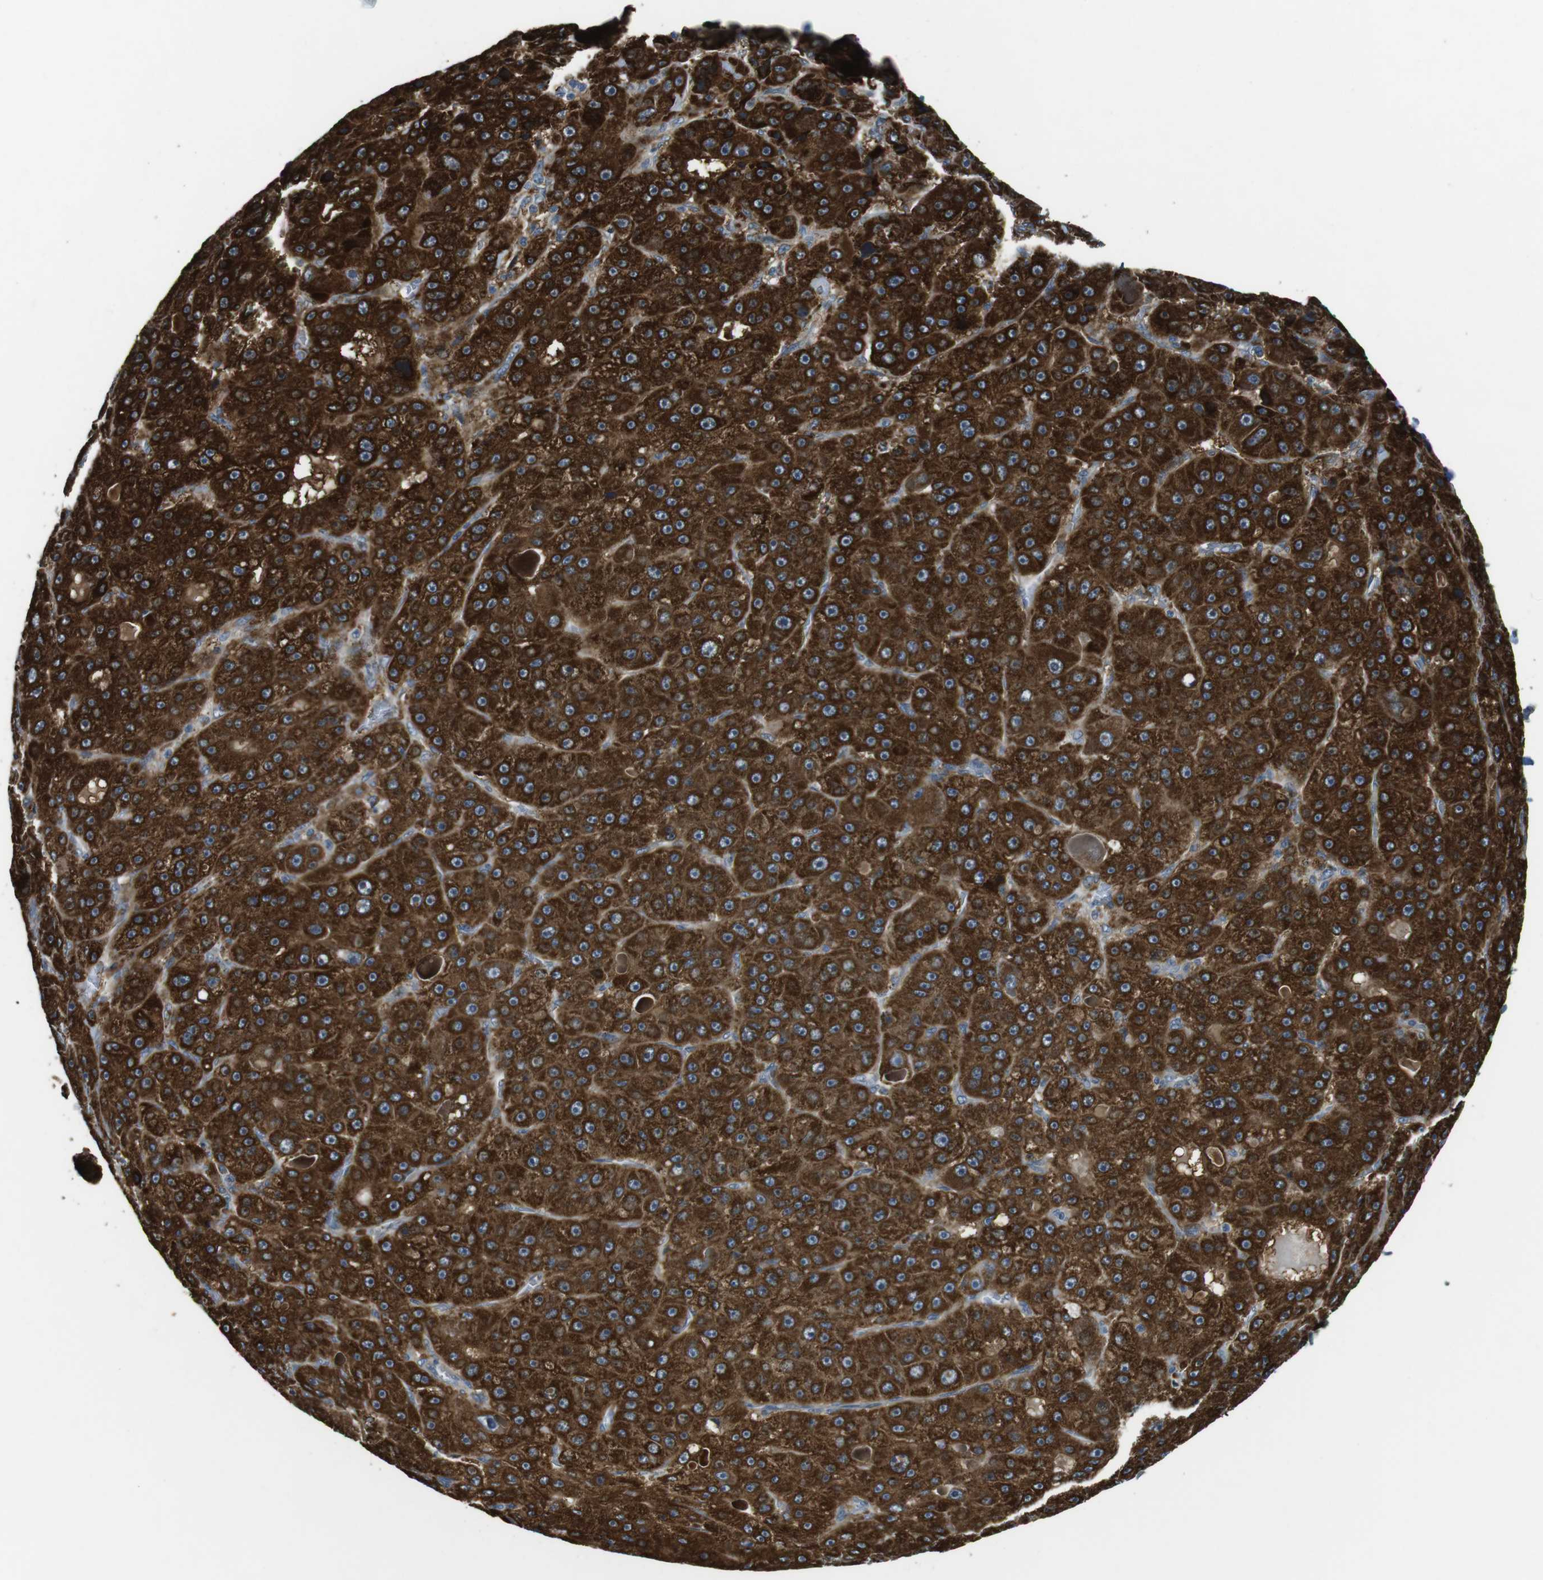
{"staining": {"intensity": "strong", "quantity": ">75%", "location": "cytoplasmic/membranous"}, "tissue": "liver cancer", "cell_type": "Tumor cells", "image_type": "cancer", "snomed": [{"axis": "morphology", "description": "Carcinoma, Hepatocellular, NOS"}, {"axis": "topography", "description": "Liver"}], "caption": "The micrograph reveals staining of liver hepatocellular carcinoma, revealing strong cytoplasmic/membranous protein expression (brown color) within tumor cells.", "gene": "IFFO2", "patient": {"sex": "male", "age": 76}}